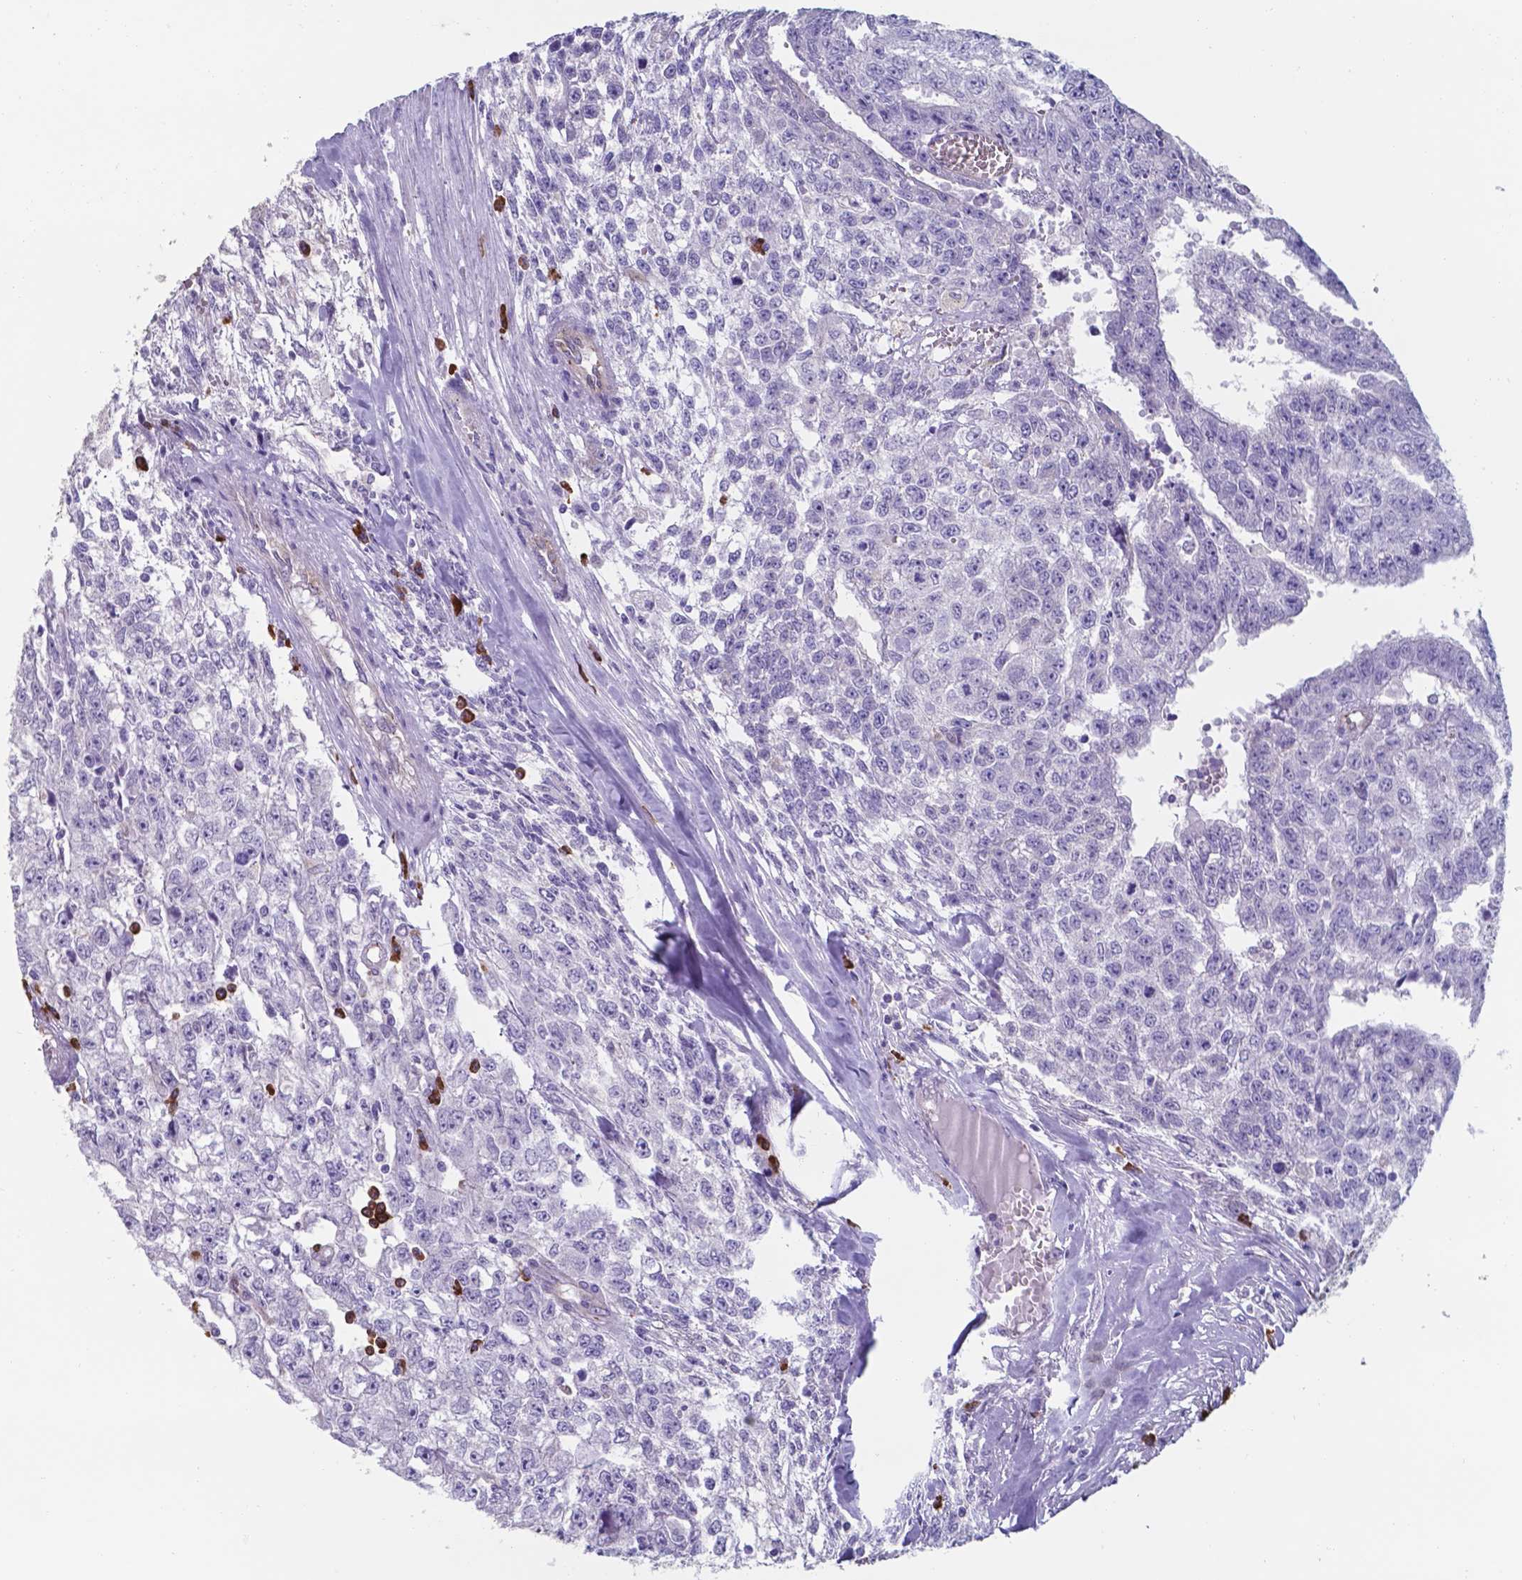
{"staining": {"intensity": "negative", "quantity": "none", "location": "none"}, "tissue": "testis cancer", "cell_type": "Tumor cells", "image_type": "cancer", "snomed": [{"axis": "morphology", "description": "Carcinoma, Embryonal, NOS"}, {"axis": "morphology", "description": "Teratoma, malignant, NOS"}, {"axis": "topography", "description": "Testis"}], "caption": "A high-resolution micrograph shows IHC staining of embryonal carcinoma (testis), which demonstrates no significant positivity in tumor cells.", "gene": "UBE2J1", "patient": {"sex": "male", "age": 24}}